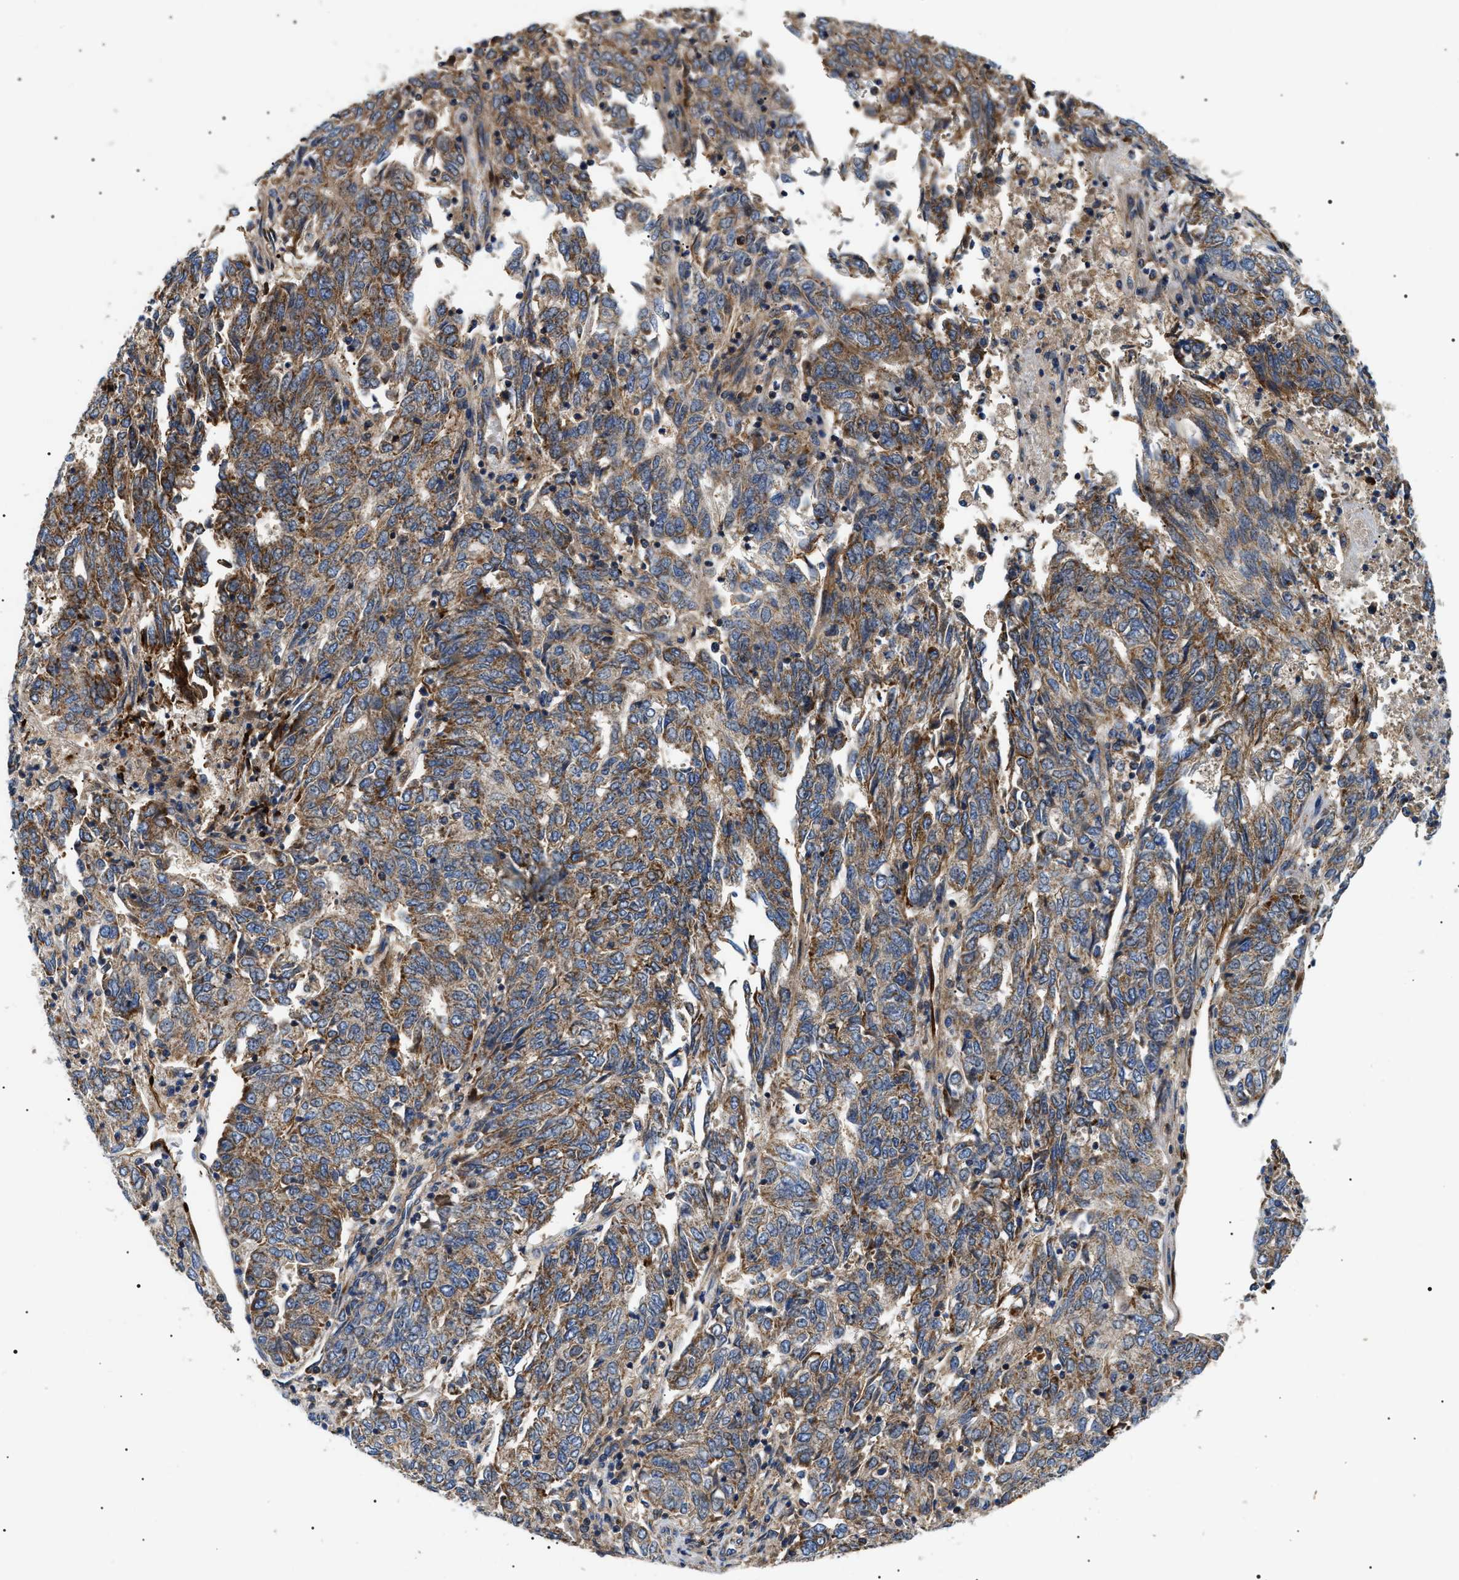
{"staining": {"intensity": "moderate", "quantity": ">75%", "location": "cytoplasmic/membranous"}, "tissue": "endometrial cancer", "cell_type": "Tumor cells", "image_type": "cancer", "snomed": [{"axis": "morphology", "description": "Adenocarcinoma, NOS"}, {"axis": "topography", "description": "Endometrium"}], "caption": "Endometrial cancer (adenocarcinoma) tissue displays moderate cytoplasmic/membranous positivity in about >75% of tumor cells", "gene": "OXSM", "patient": {"sex": "female", "age": 80}}